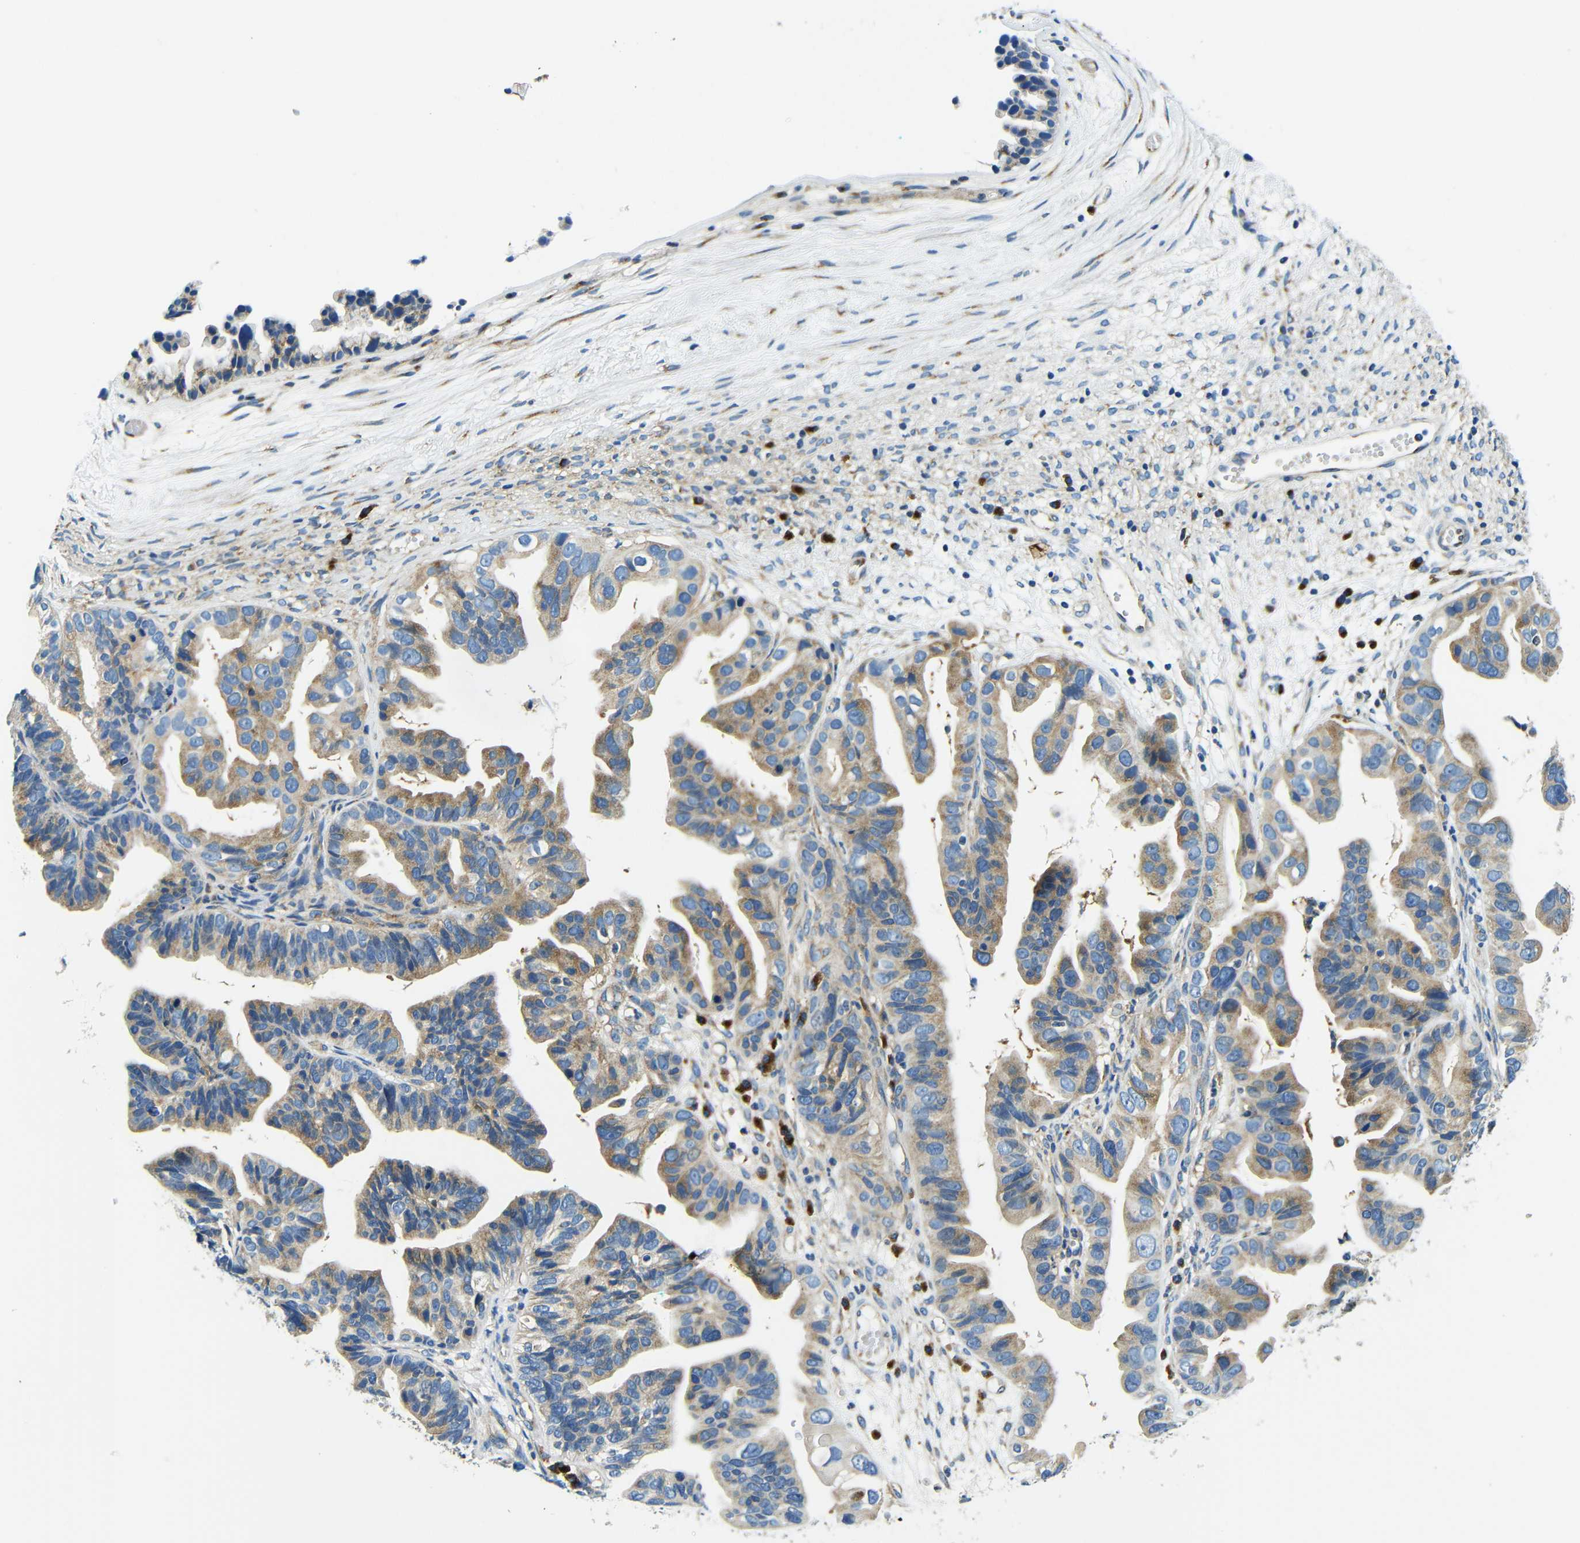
{"staining": {"intensity": "weak", "quantity": ">75%", "location": "cytoplasmic/membranous"}, "tissue": "ovarian cancer", "cell_type": "Tumor cells", "image_type": "cancer", "snomed": [{"axis": "morphology", "description": "Cystadenocarcinoma, serous, NOS"}, {"axis": "topography", "description": "Ovary"}], "caption": "DAB (3,3'-diaminobenzidine) immunohistochemical staining of human ovarian serous cystadenocarcinoma exhibits weak cytoplasmic/membranous protein expression in about >75% of tumor cells.", "gene": "USO1", "patient": {"sex": "female", "age": 56}}